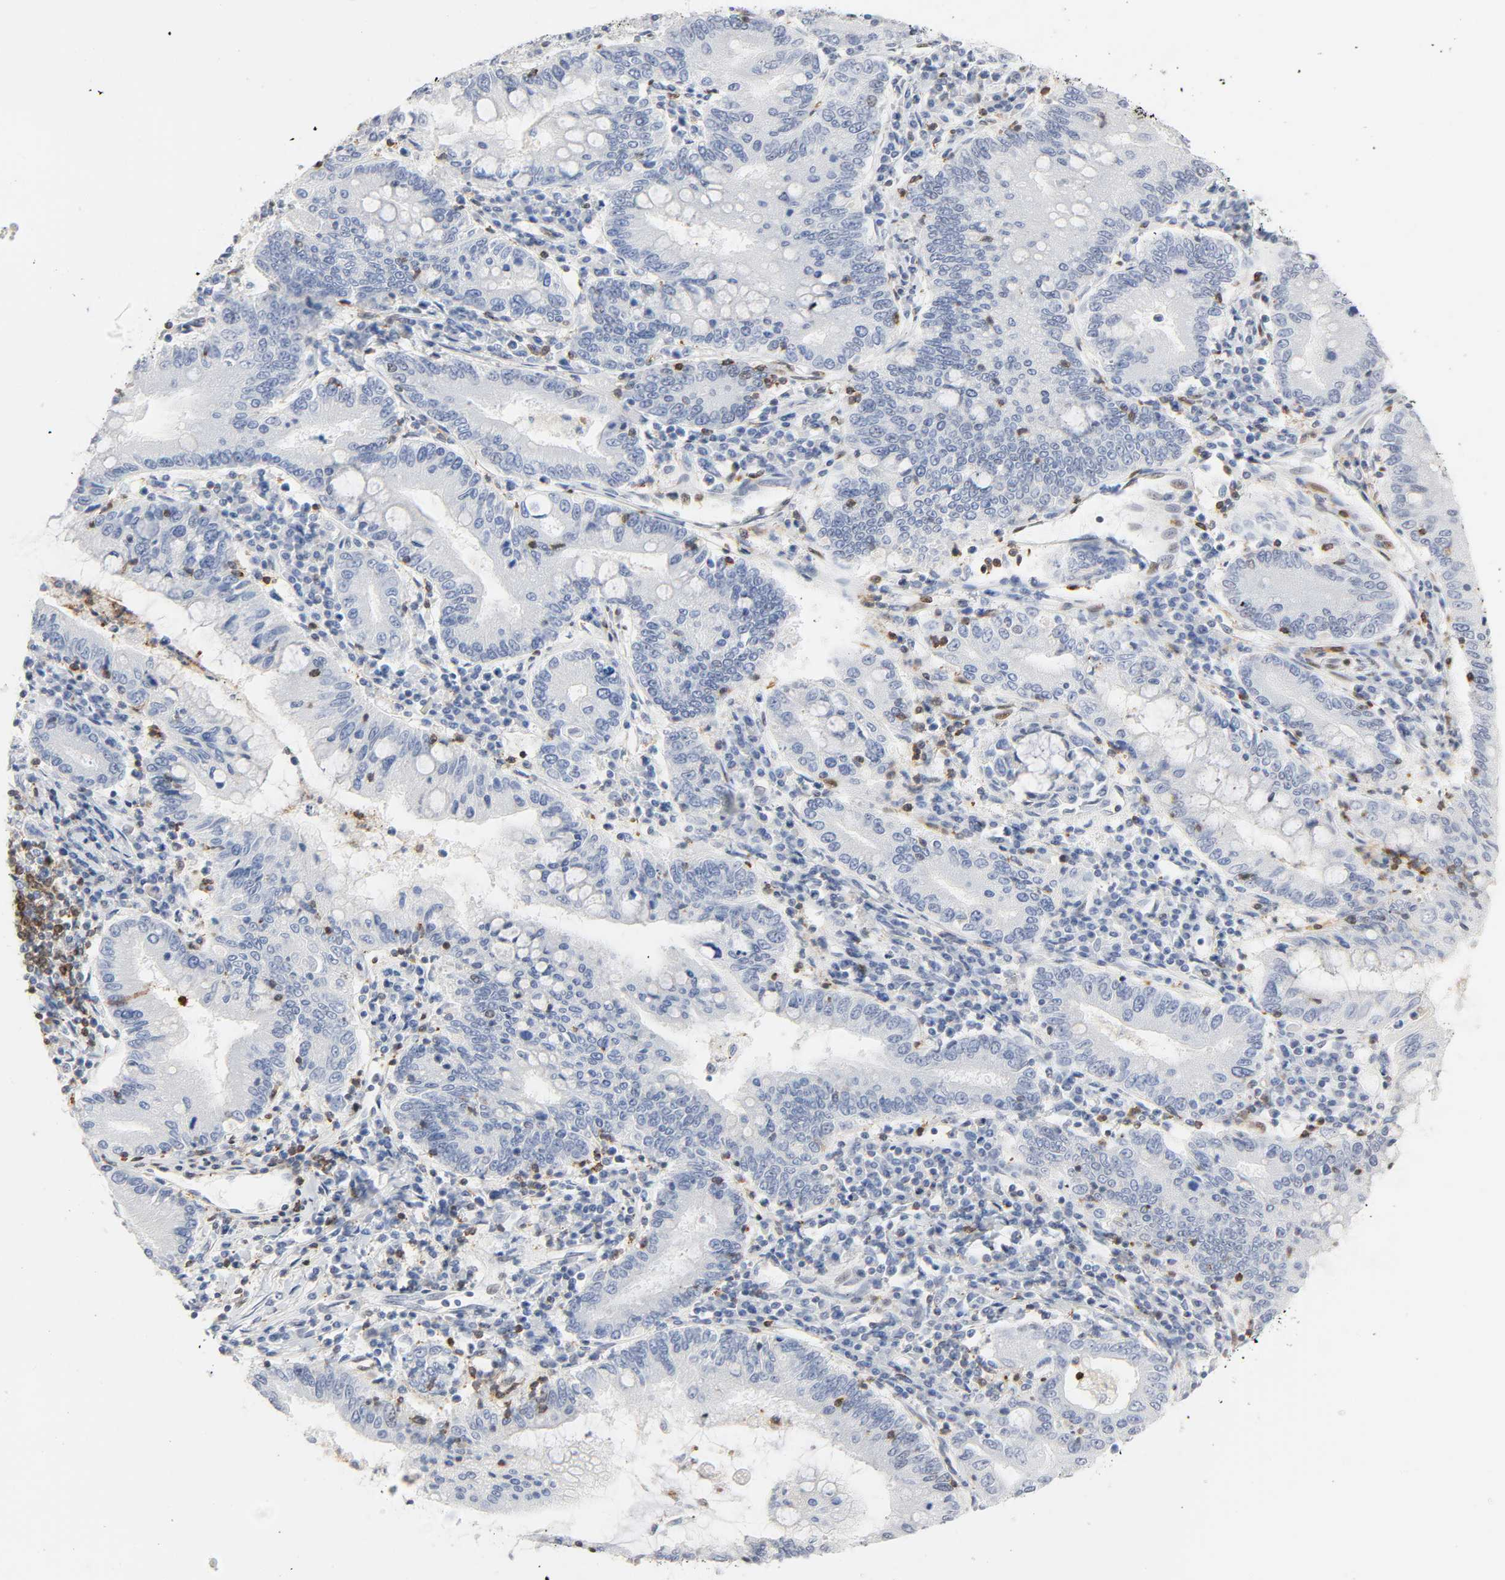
{"staining": {"intensity": "weak", "quantity": "<25%", "location": "nuclear"}, "tissue": "stomach cancer", "cell_type": "Tumor cells", "image_type": "cancer", "snomed": [{"axis": "morphology", "description": "Normal tissue, NOS"}, {"axis": "morphology", "description": "Adenocarcinoma, NOS"}, {"axis": "topography", "description": "Esophagus"}, {"axis": "topography", "description": "Stomach, upper"}, {"axis": "topography", "description": "Peripheral nerve tissue"}], "caption": "Tumor cells show no significant protein staining in stomach cancer. (IHC, brightfield microscopy, high magnification).", "gene": "WAS", "patient": {"sex": "male", "age": 62}}